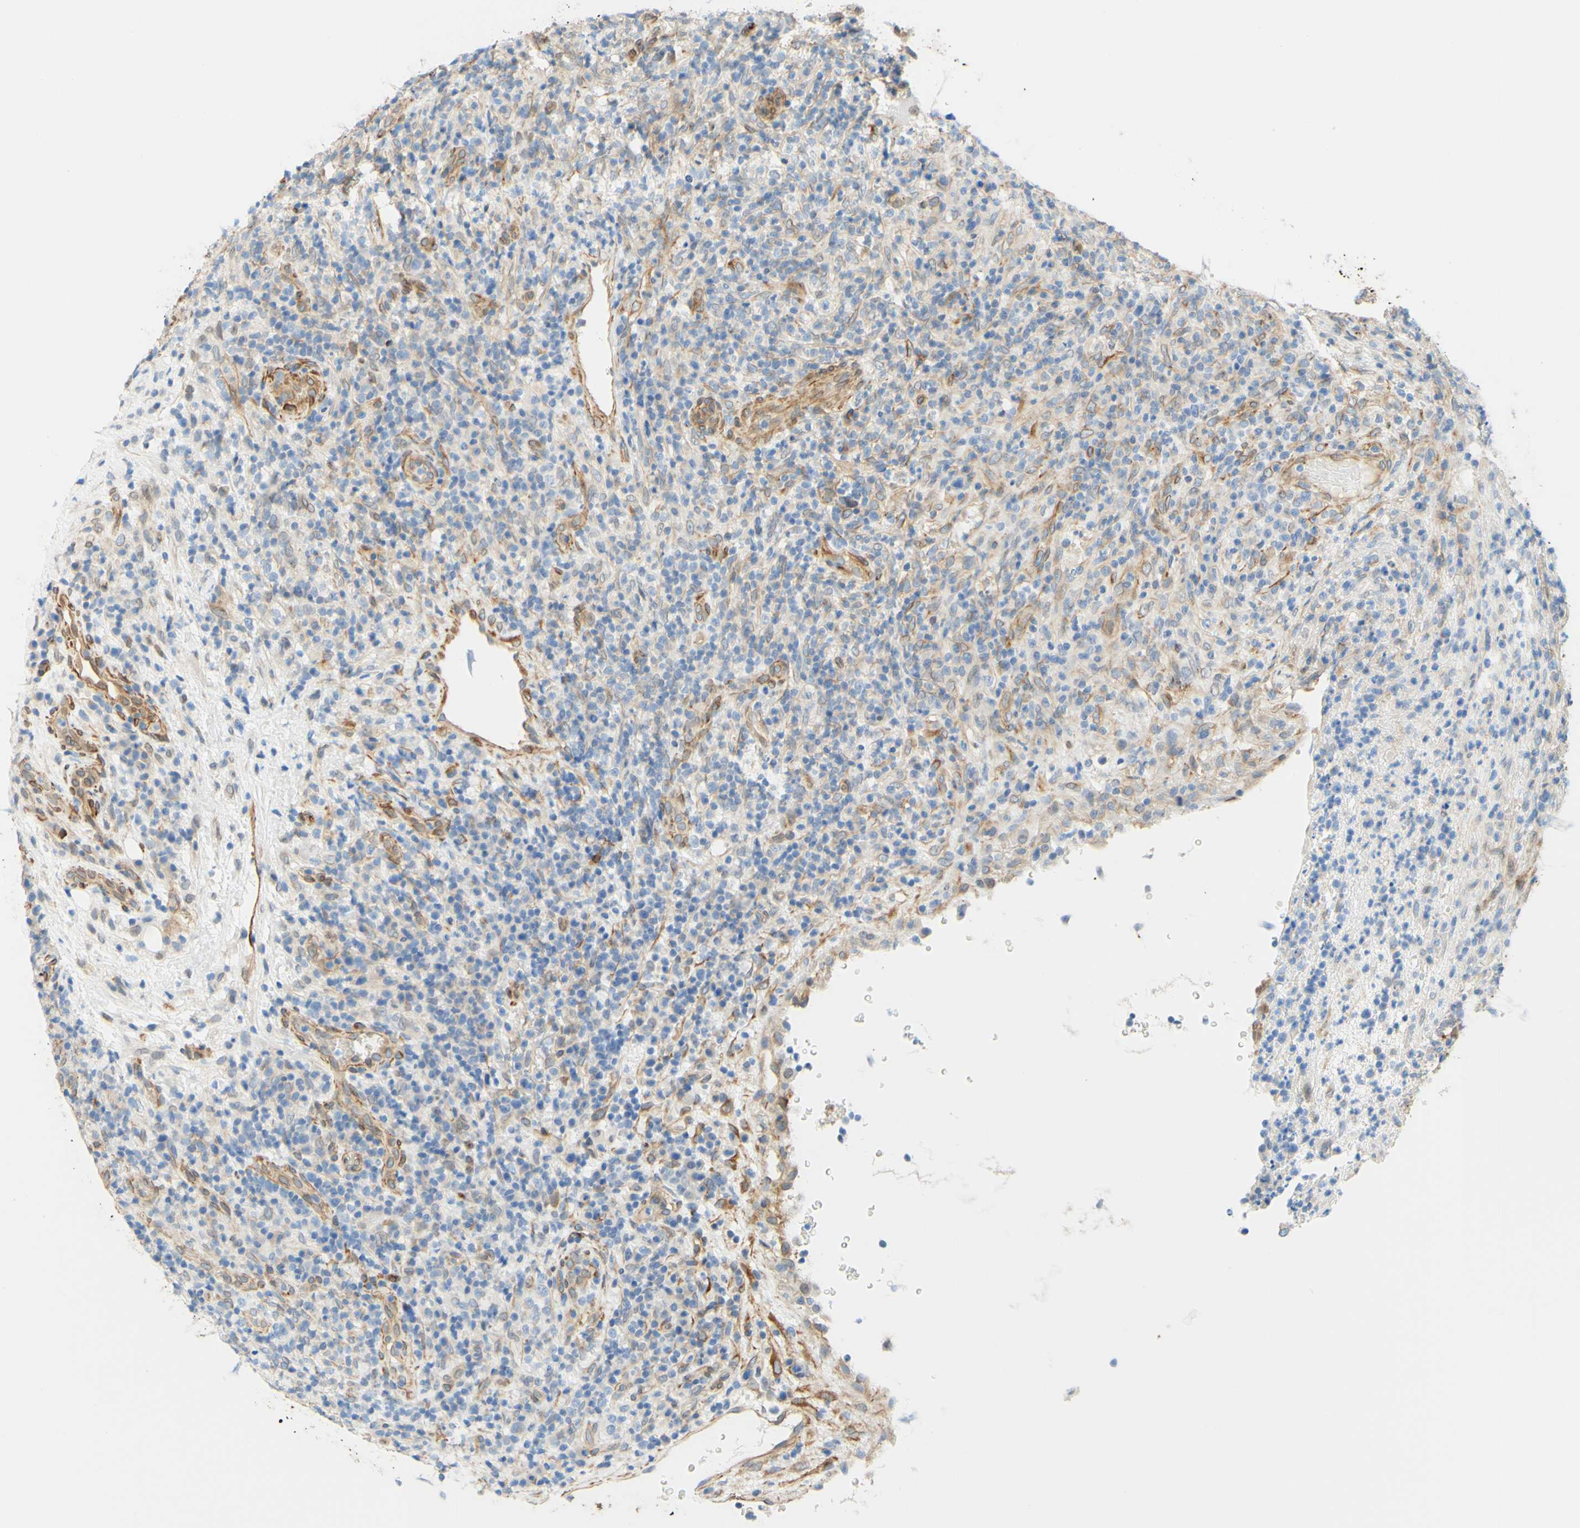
{"staining": {"intensity": "negative", "quantity": "none", "location": "none"}, "tissue": "lymphoma", "cell_type": "Tumor cells", "image_type": "cancer", "snomed": [{"axis": "morphology", "description": "Malignant lymphoma, non-Hodgkin's type, High grade"}, {"axis": "topography", "description": "Lymph node"}], "caption": "A high-resolution photomicrograph shows immunohistochemistry (IHC) staining of malignant lymphoma, non-Hodgkin's type (high-grade), which shows no significant expression in tumor cells. (DAB IHC with hematoxylin counter stain).", "gene": "ENDOD1", "patient": {"sex": "female", "age": 76}}